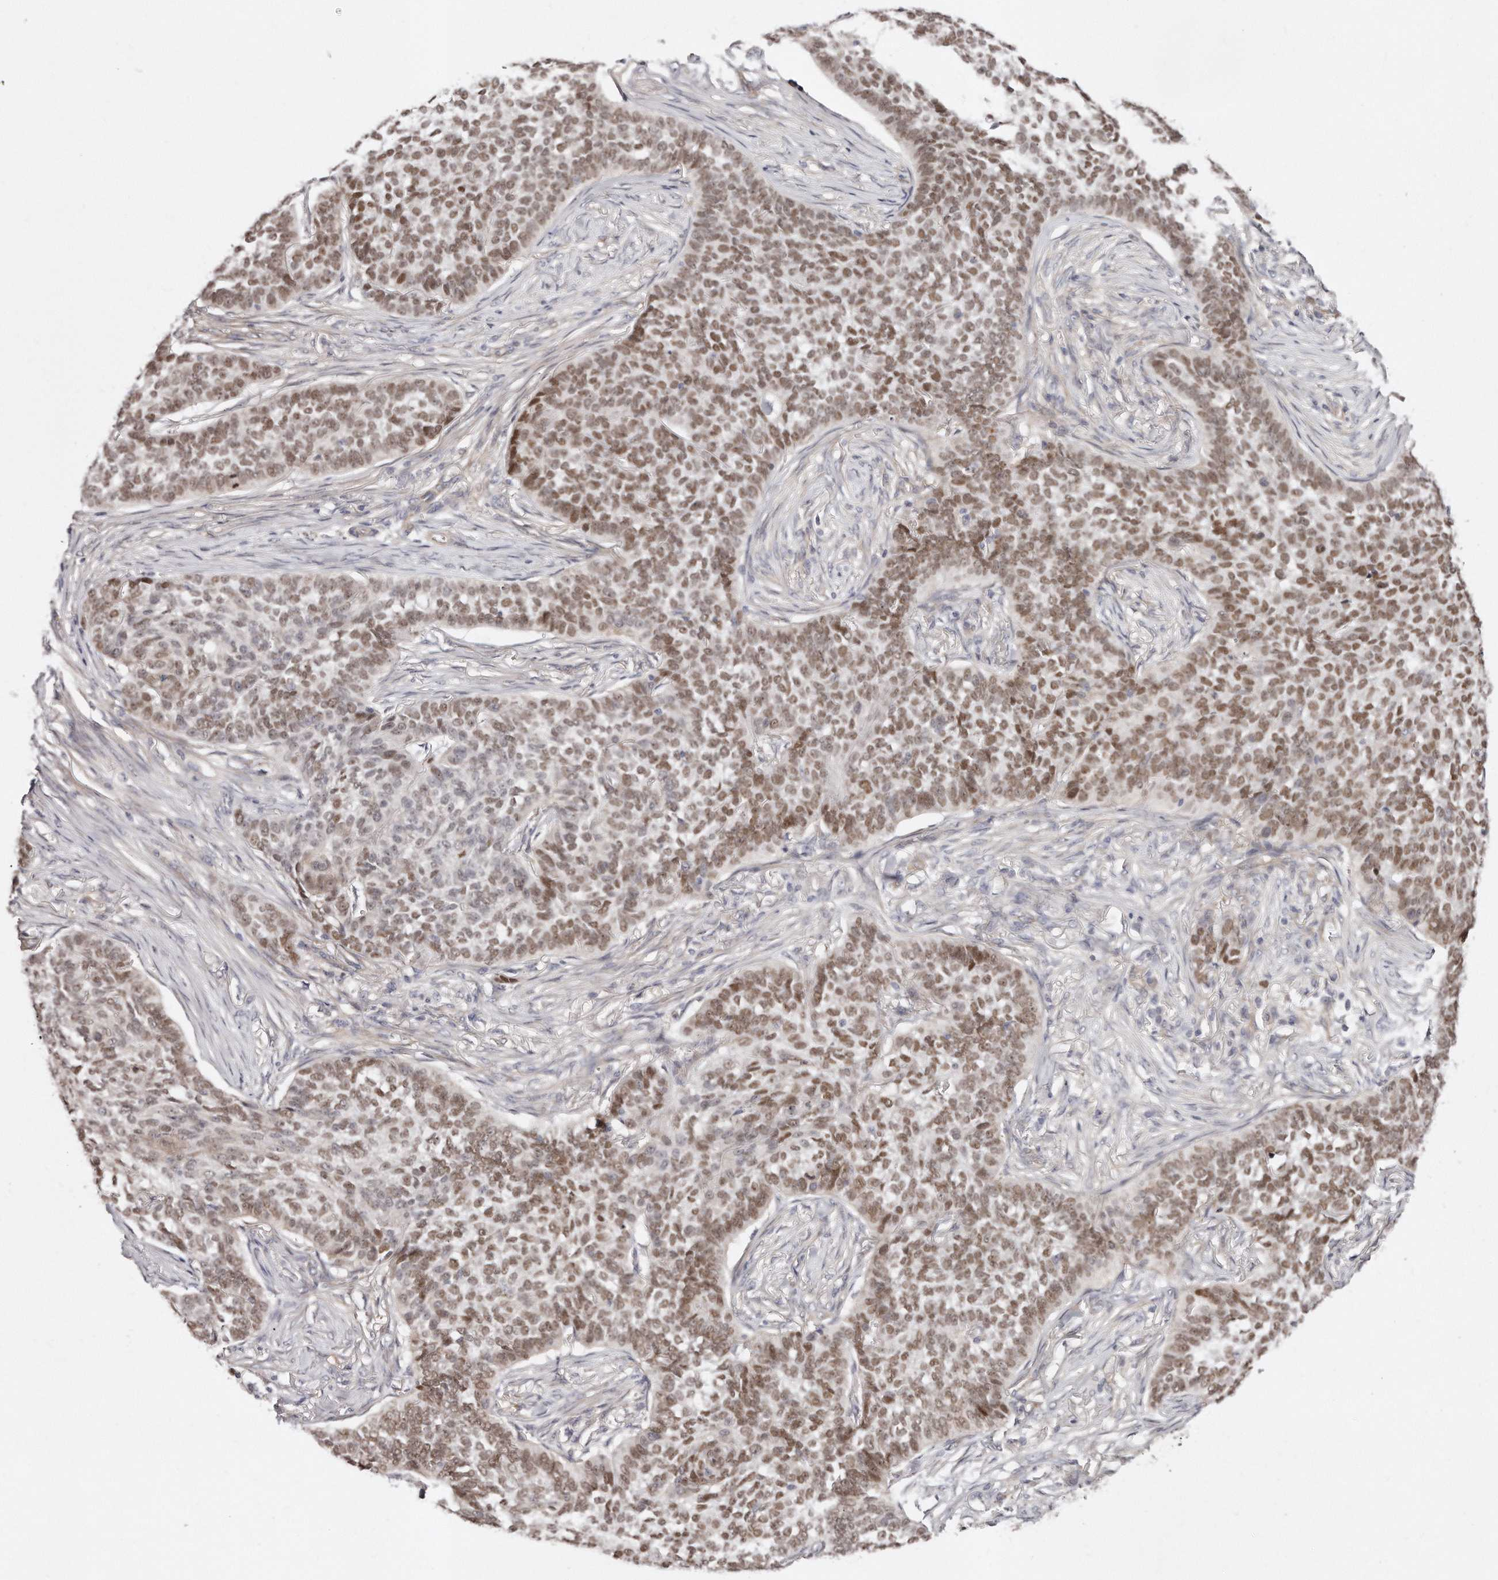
{"staining": {"intensity": "moderate", "quantity": ">75%", "location": "nuclear"}, "tissue": "skin cancer", "cell_type": "Tumor cells", "image_type": "cancer", "snomed": [{"axis": "morphology", "description": "Basal cell carcinoma"}, {"axis": "topography", "description": "Skin"}], "caption": "Immunohistochemical staining of skin basal cell carcinoma reveals medium levels of moderate nuclear staining in approximately >75% of tumor cells.", "gene": "CASZ1", "patient": {"sex": "male", "age": 85}}